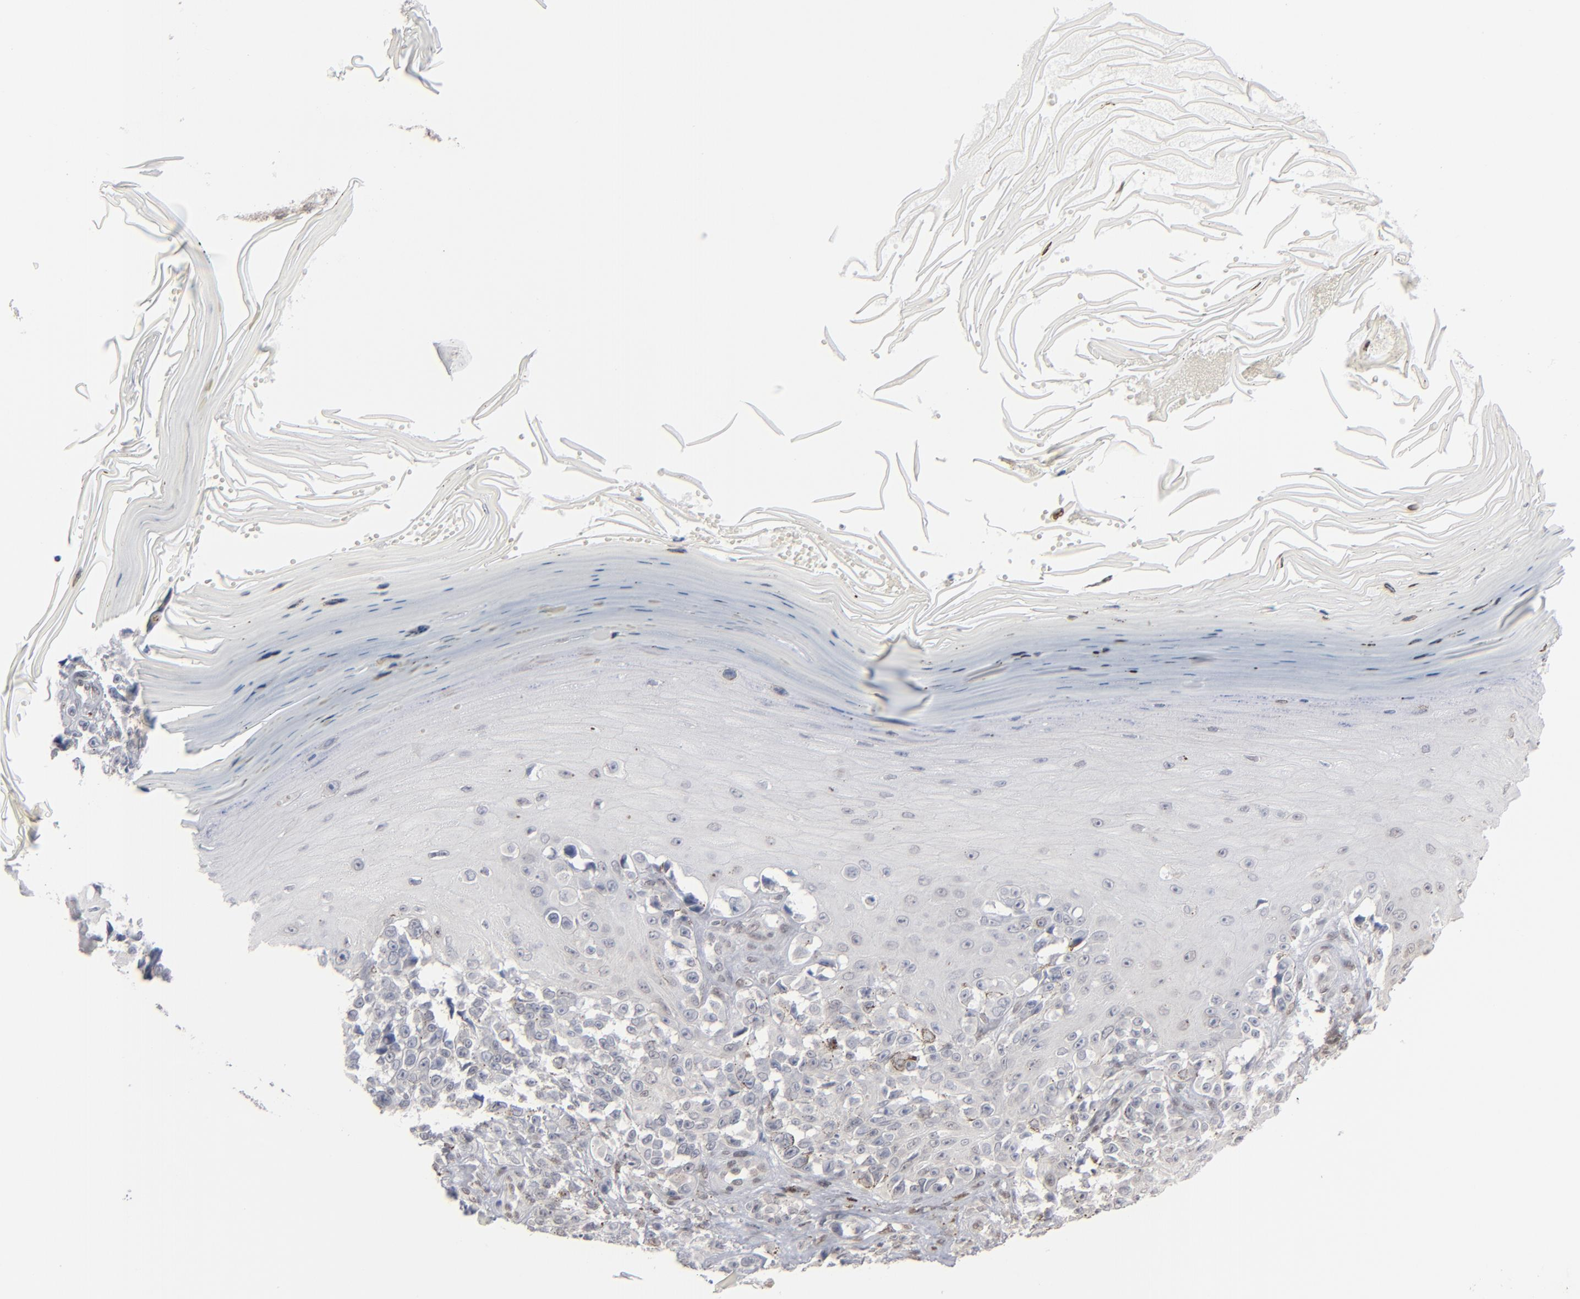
{"staining": {"intensity": "negative", "quantity": "none", "location": "none"}, "tissue": "melanoma", "cell_type": "Tumor cells", "image_type": "cancer", "snomed": [{"axis": "morphology", "description": "Malignant melanoma, NOS"}, {"axis": "topography", "description": "Skin"}], "caption": "Immunohistochemistry (IHC) of melanoma exhibits no expression in tumor cells. (DAB immunohistochemistry with hematoxylin counter stain).", "gene": "IRF9", "patient": {"sex": "female", "age": 82}}